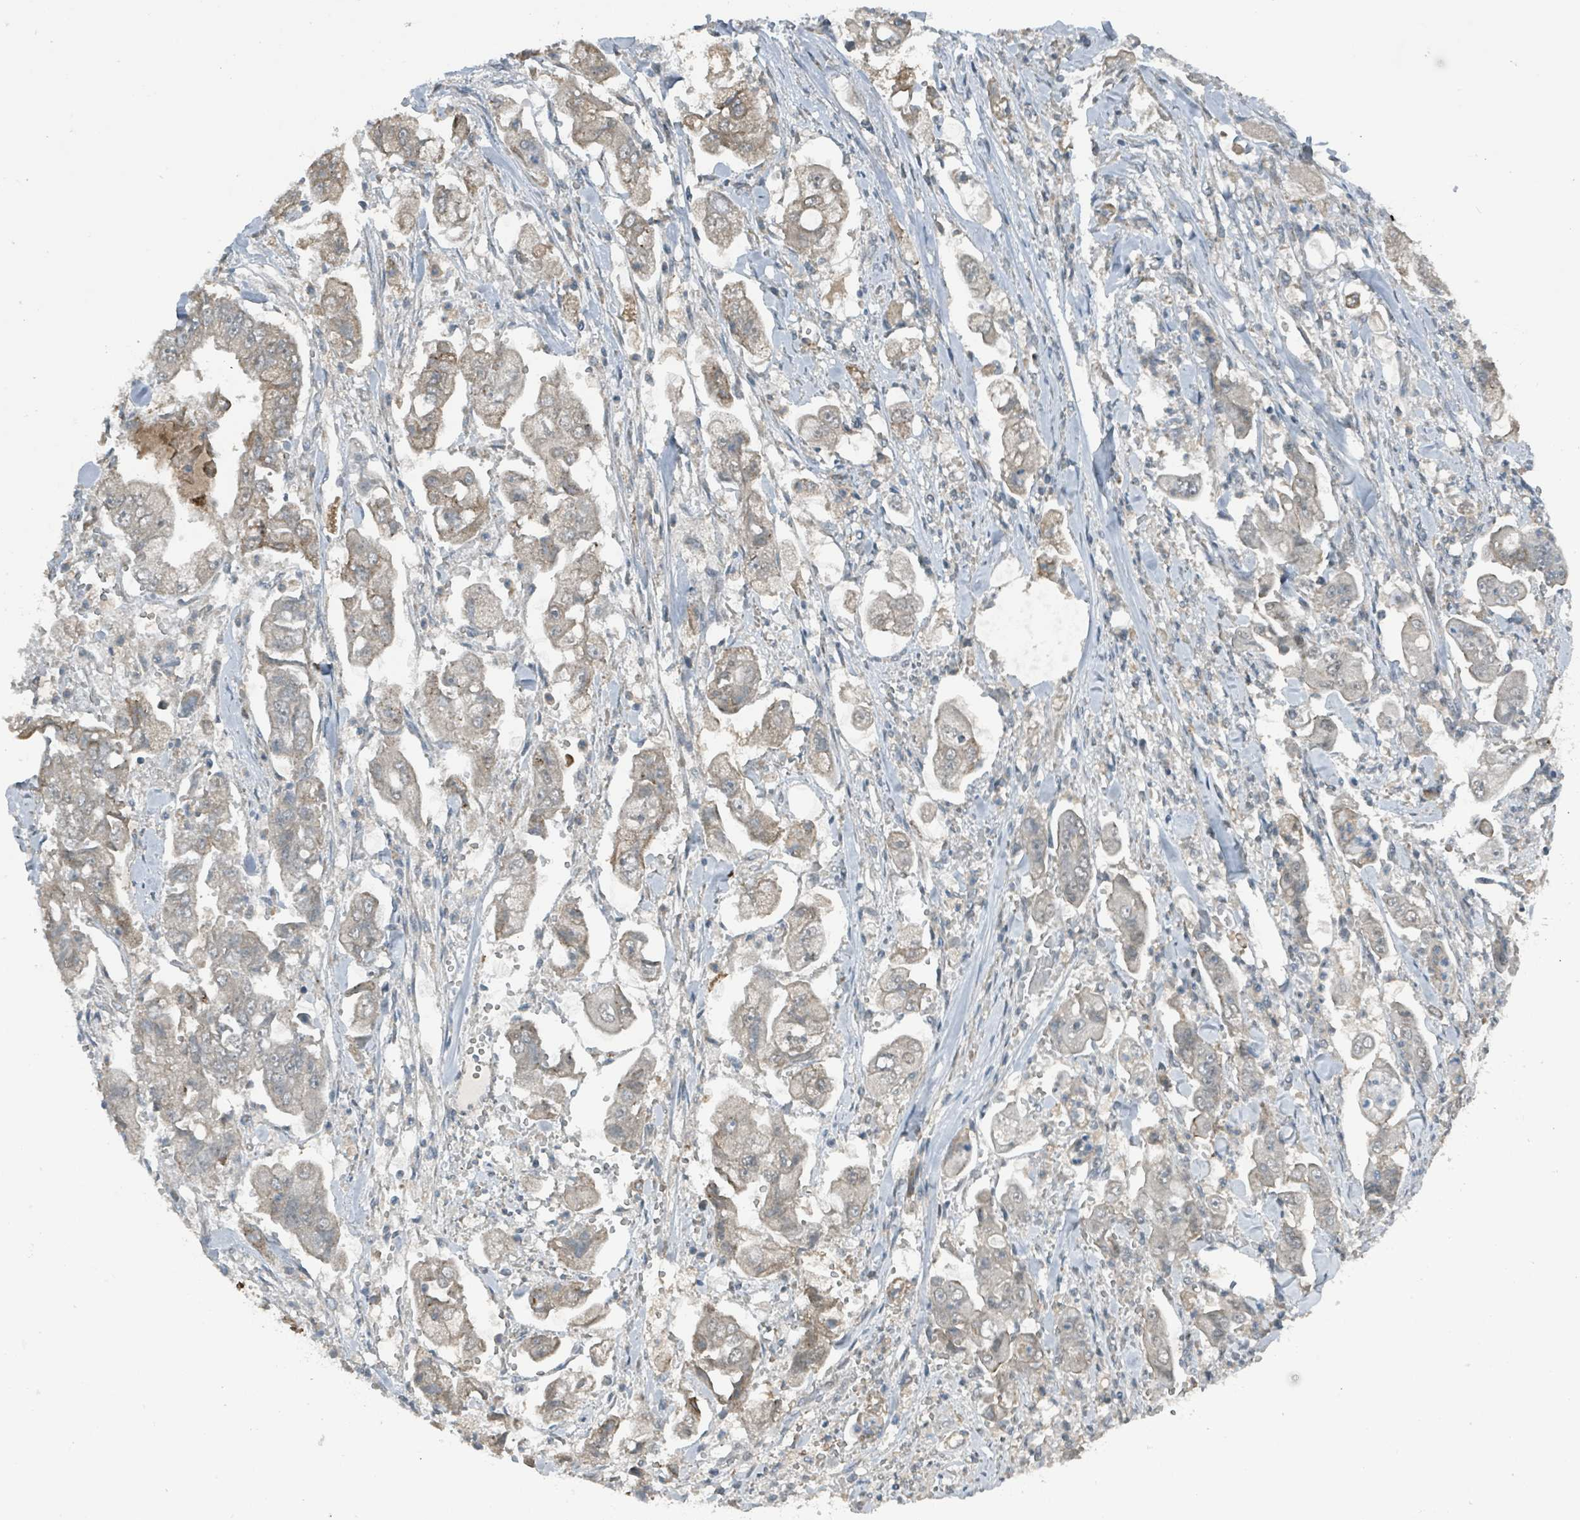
{"staining": {"intensity": "moderate", "quantity": "<25%", "location": "nuclear"}, "tissue": "stomach cancer", "cell_type": "Tumor cells", "image_type": "cancer", "snomed": [{"axis": "morphology", "description": "Adenocarcinoma, NOS"}, {"axis": "topography", "description": "Stomach"}], "caption": "Moderate nuclear positivity for a protein is identified in approximately <25% of tumor cells of stomach adenocarcinoma using IHC.", "gene": "PHIP", "patient": {"sex": "male", "age": 62}}